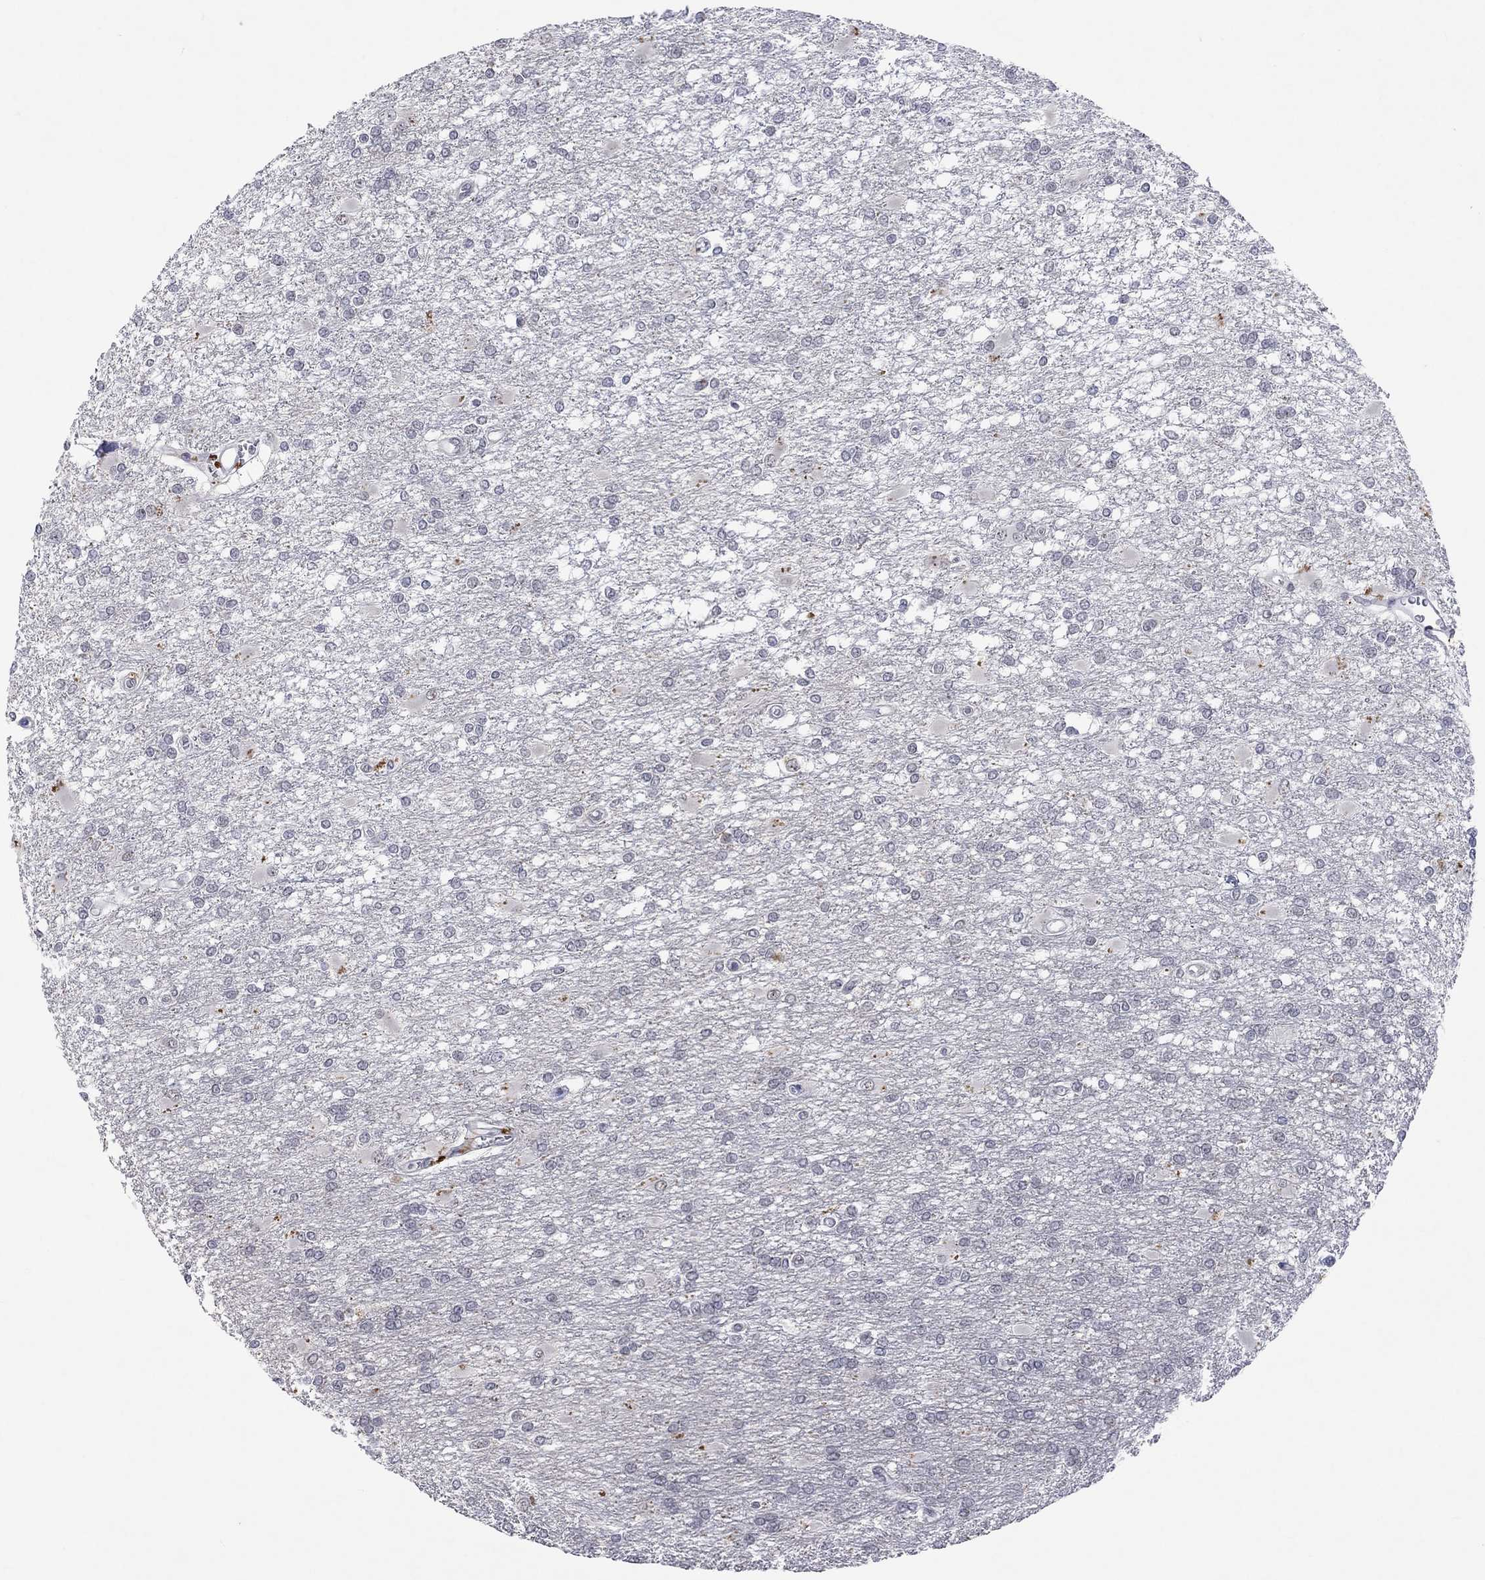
{"staining": {"intensity": "negative", "quantity": "none", "location": "none"}, "tissue": "glioma", "cell_type": "Tumor cells", "image_type": "cancer", "snomed": [{"axis": "morphology", "description": "Glioma, malignant, High grade"}, {"axis": "topography", "description": "Cerebral cortex"}], "caption": "Tumor cells show no significant protein positivity in high-grade glioma (malignant).", "gene": "TMEM143", "patient": {"sex": "male", "age": 79}}